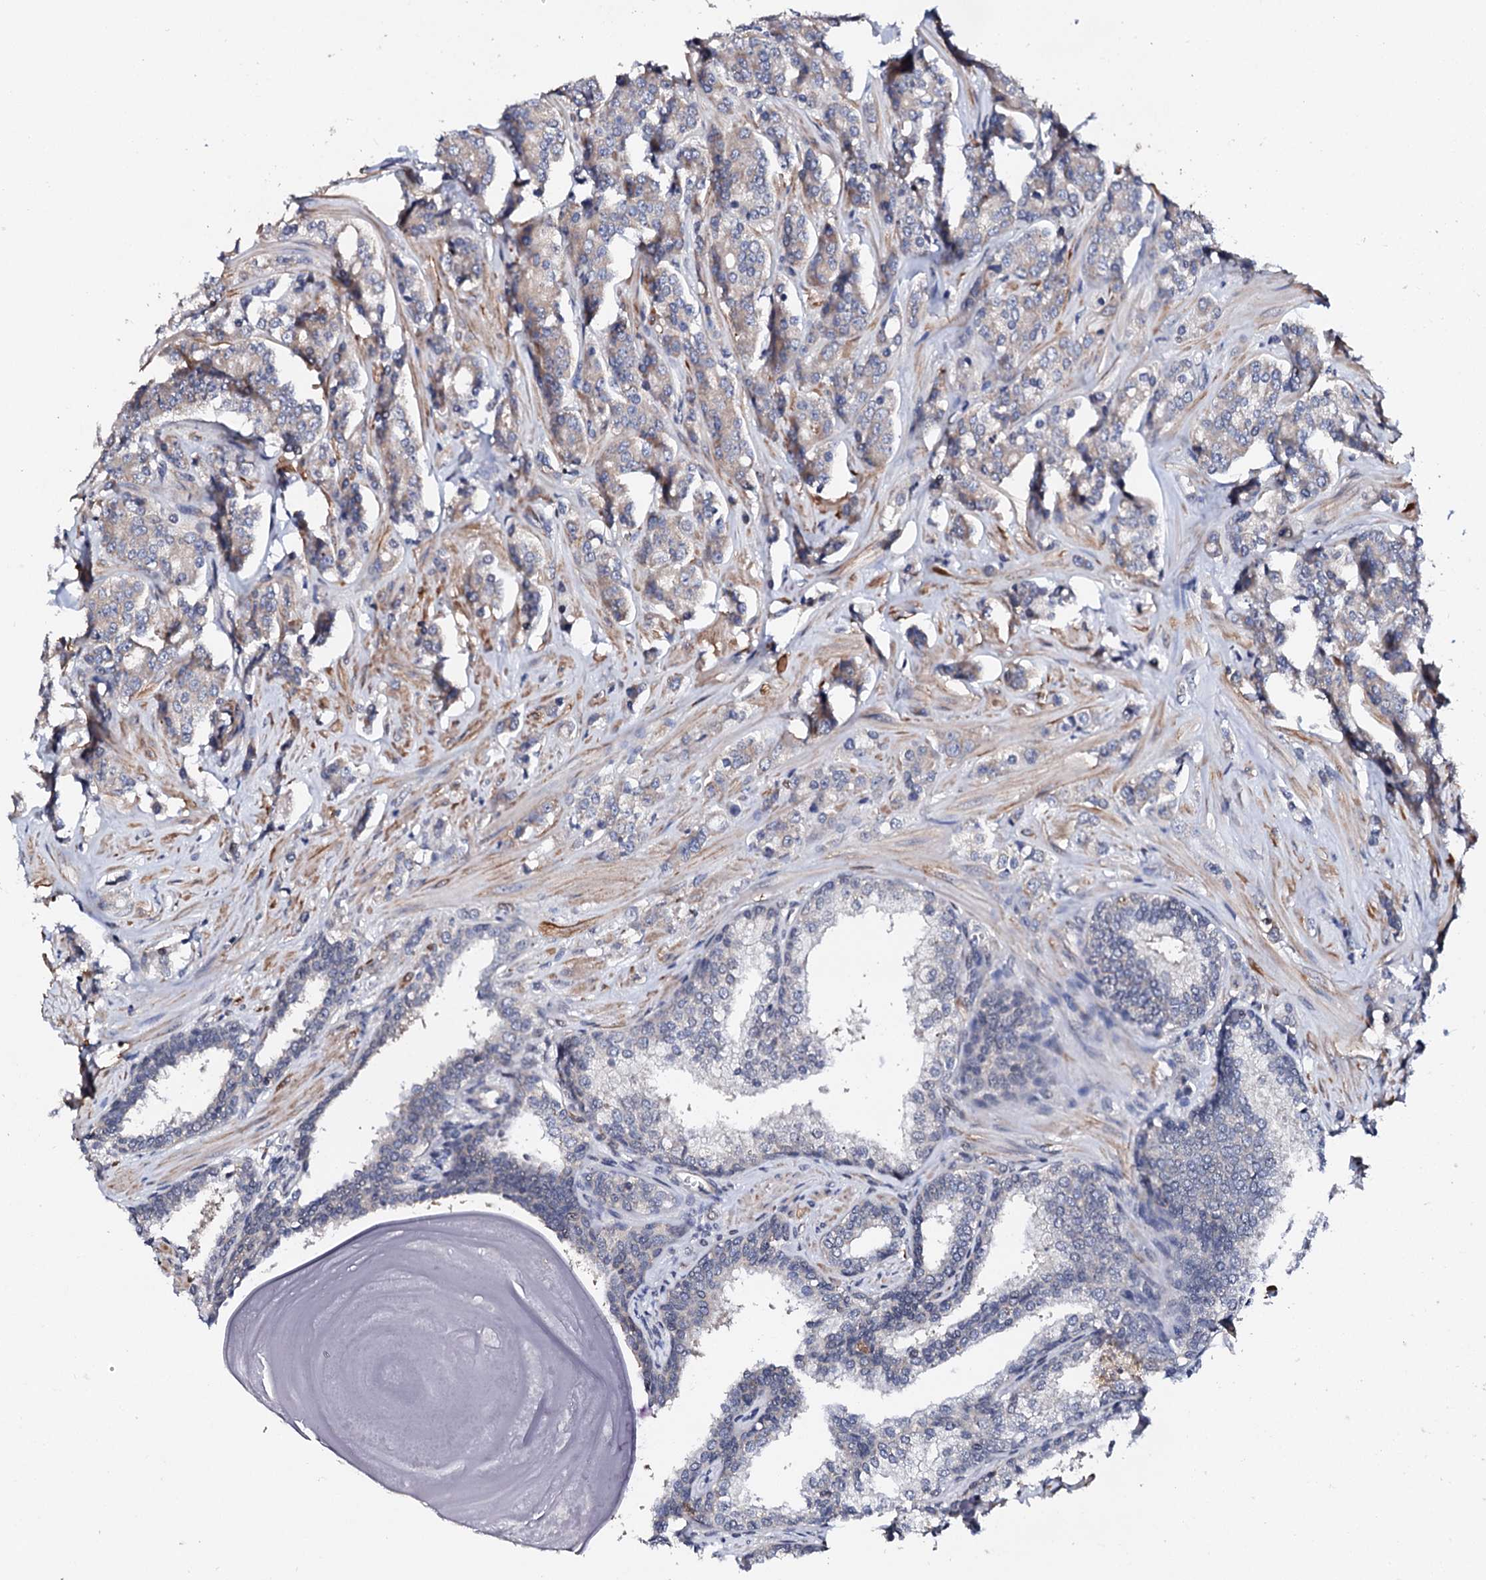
{"staining": {"intensity": "weak", "quantity": "25%-75%", "location": "cytoplasmic/membranous"}, "tissue": "prostate cancer", "cell_type": "Tumor cells", "image_type": "cancer", "snomed": [{"axis": "morphology", "description": "Adenocarcinoma, High grade"}, {"axis": "topography", "description": "Prostate"}], "caption": "Adenocarcinoma (high-grade) (prostate) stained with DAB immunohistochemistry (IHC) reveals low levels of weak cytoplasmic/membranous expression in approximately 25%-75% of tumor cells.", "gene": "NUP58", "patient": {"sex": "male", "age": 62}}